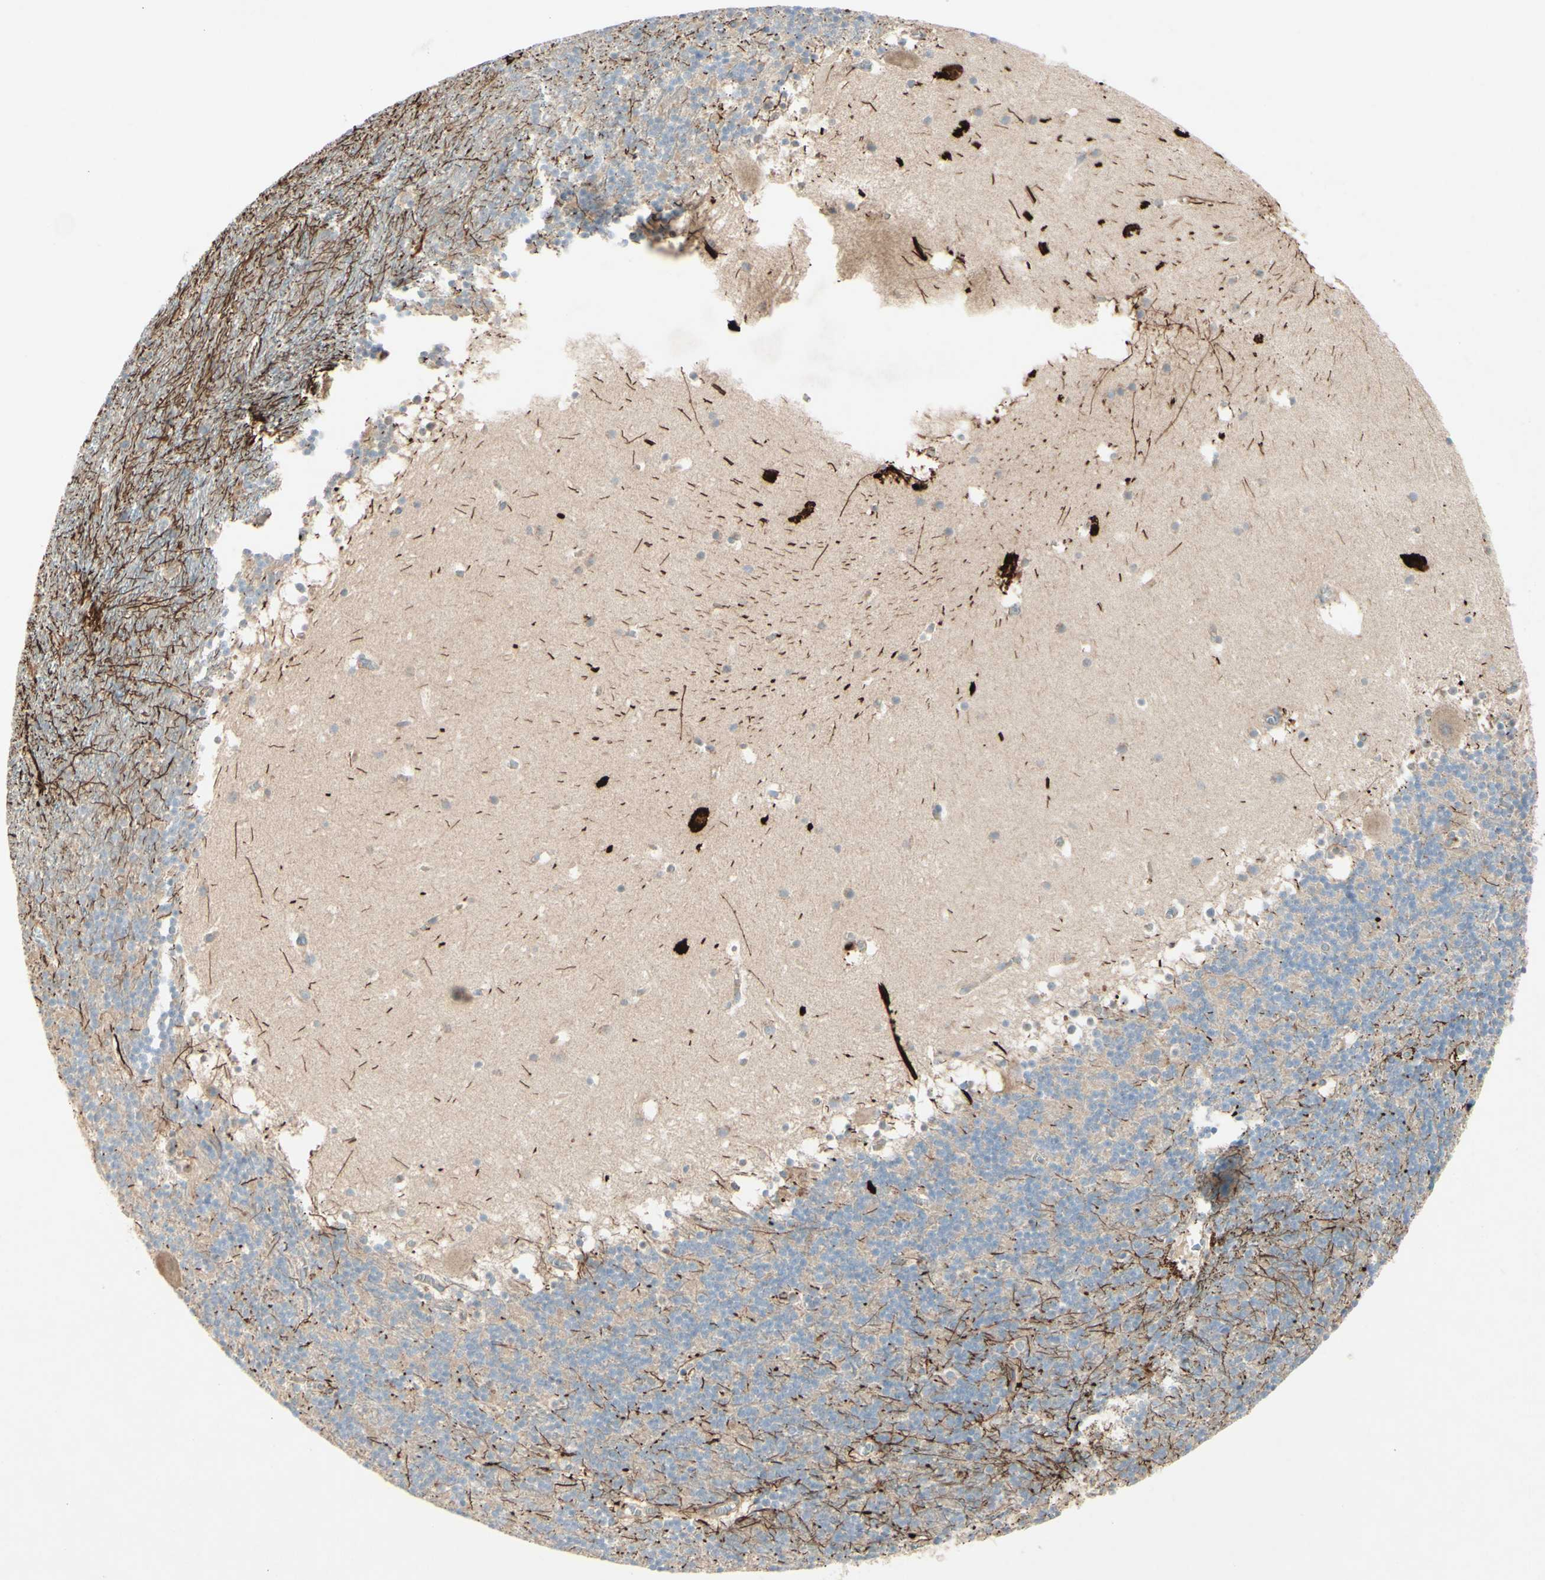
{"staining": {"intensity": "moderate", "quantity": "<25%", "location": "cytoplasmic/membranous,nuclear"}, "tissue": "cerebellum", "cell_type": "Cells in granular layer", "image_type": "normal", "snomed": [{"axis": "morphology", "description": "Normal tissue, NOS"}, {"axis": "topography", "description": "Cerebellum"}], "caption": "This histopathology image displays immunohistochemistry staining of benign human cerebellum, with low moderate cytoplasmic/membranous,nuclear expression in about <25% of cells in granular layer.", "gene": "MTM1", "patient": {"sex": "male", "age": 45}}